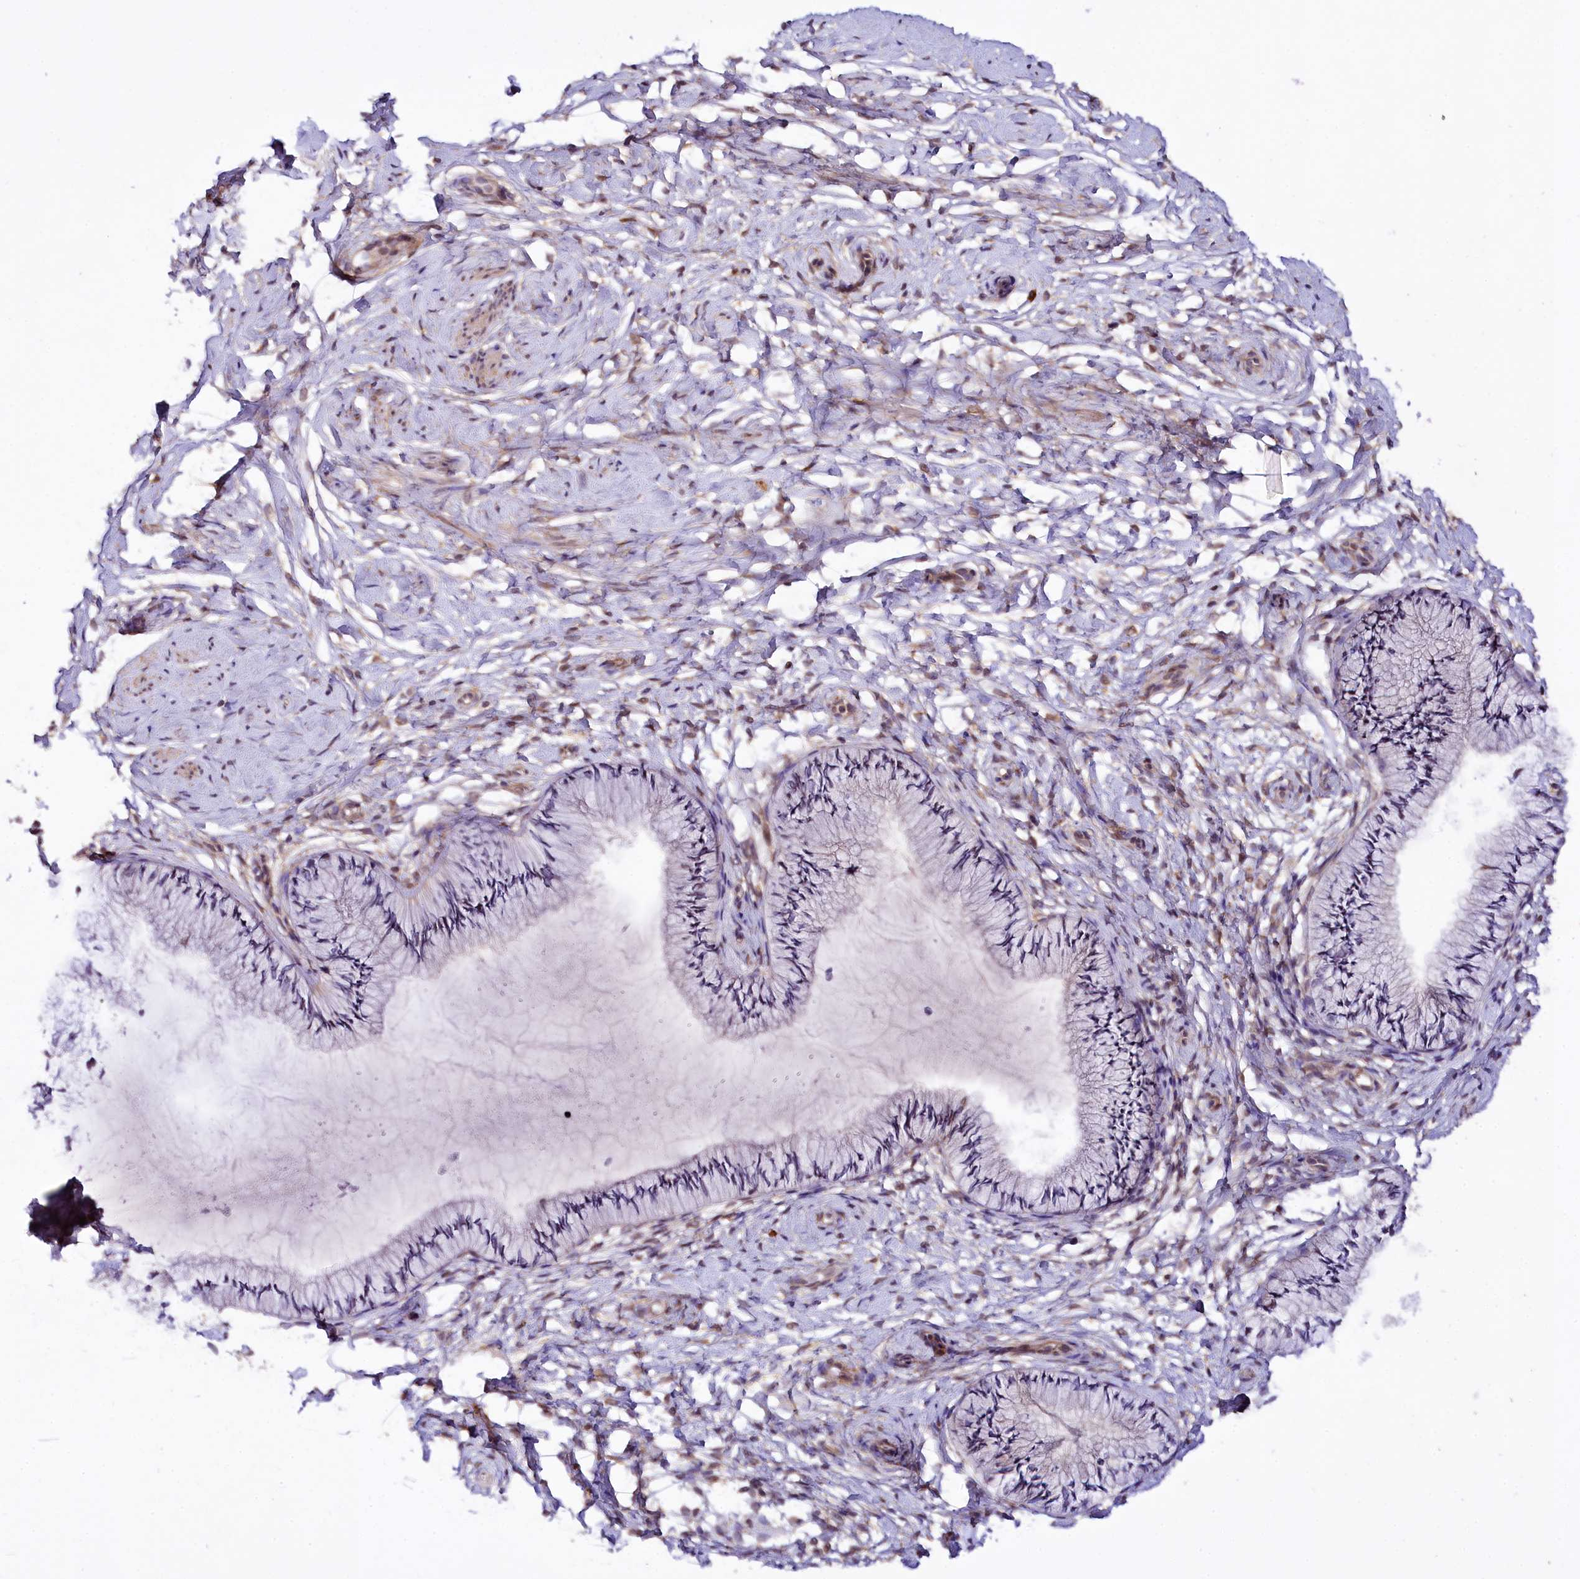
{"staining": {"intensity": "negative", "quantity": "none", "location": "none"}, "tissue": "cervix", "cell_type": "Glandular cells", "image_type": "normal", "snomed": [{"axis": "morphology", "description": "Normal tissue, NOS"}, {"axis": "topography", "description": "Cervix"}], "caption": "IHC photomicrograph of unremarkable cervix: human cervix stained with DAB (3,3'-diaminobenzidine) displays no significant protein expression in glandular cells. (DAB immunohistochemistry (IHC) with hematoxylin counter stain).", "gene": "PHLDB1", "patient": {"sex": "female", "age": 33}}